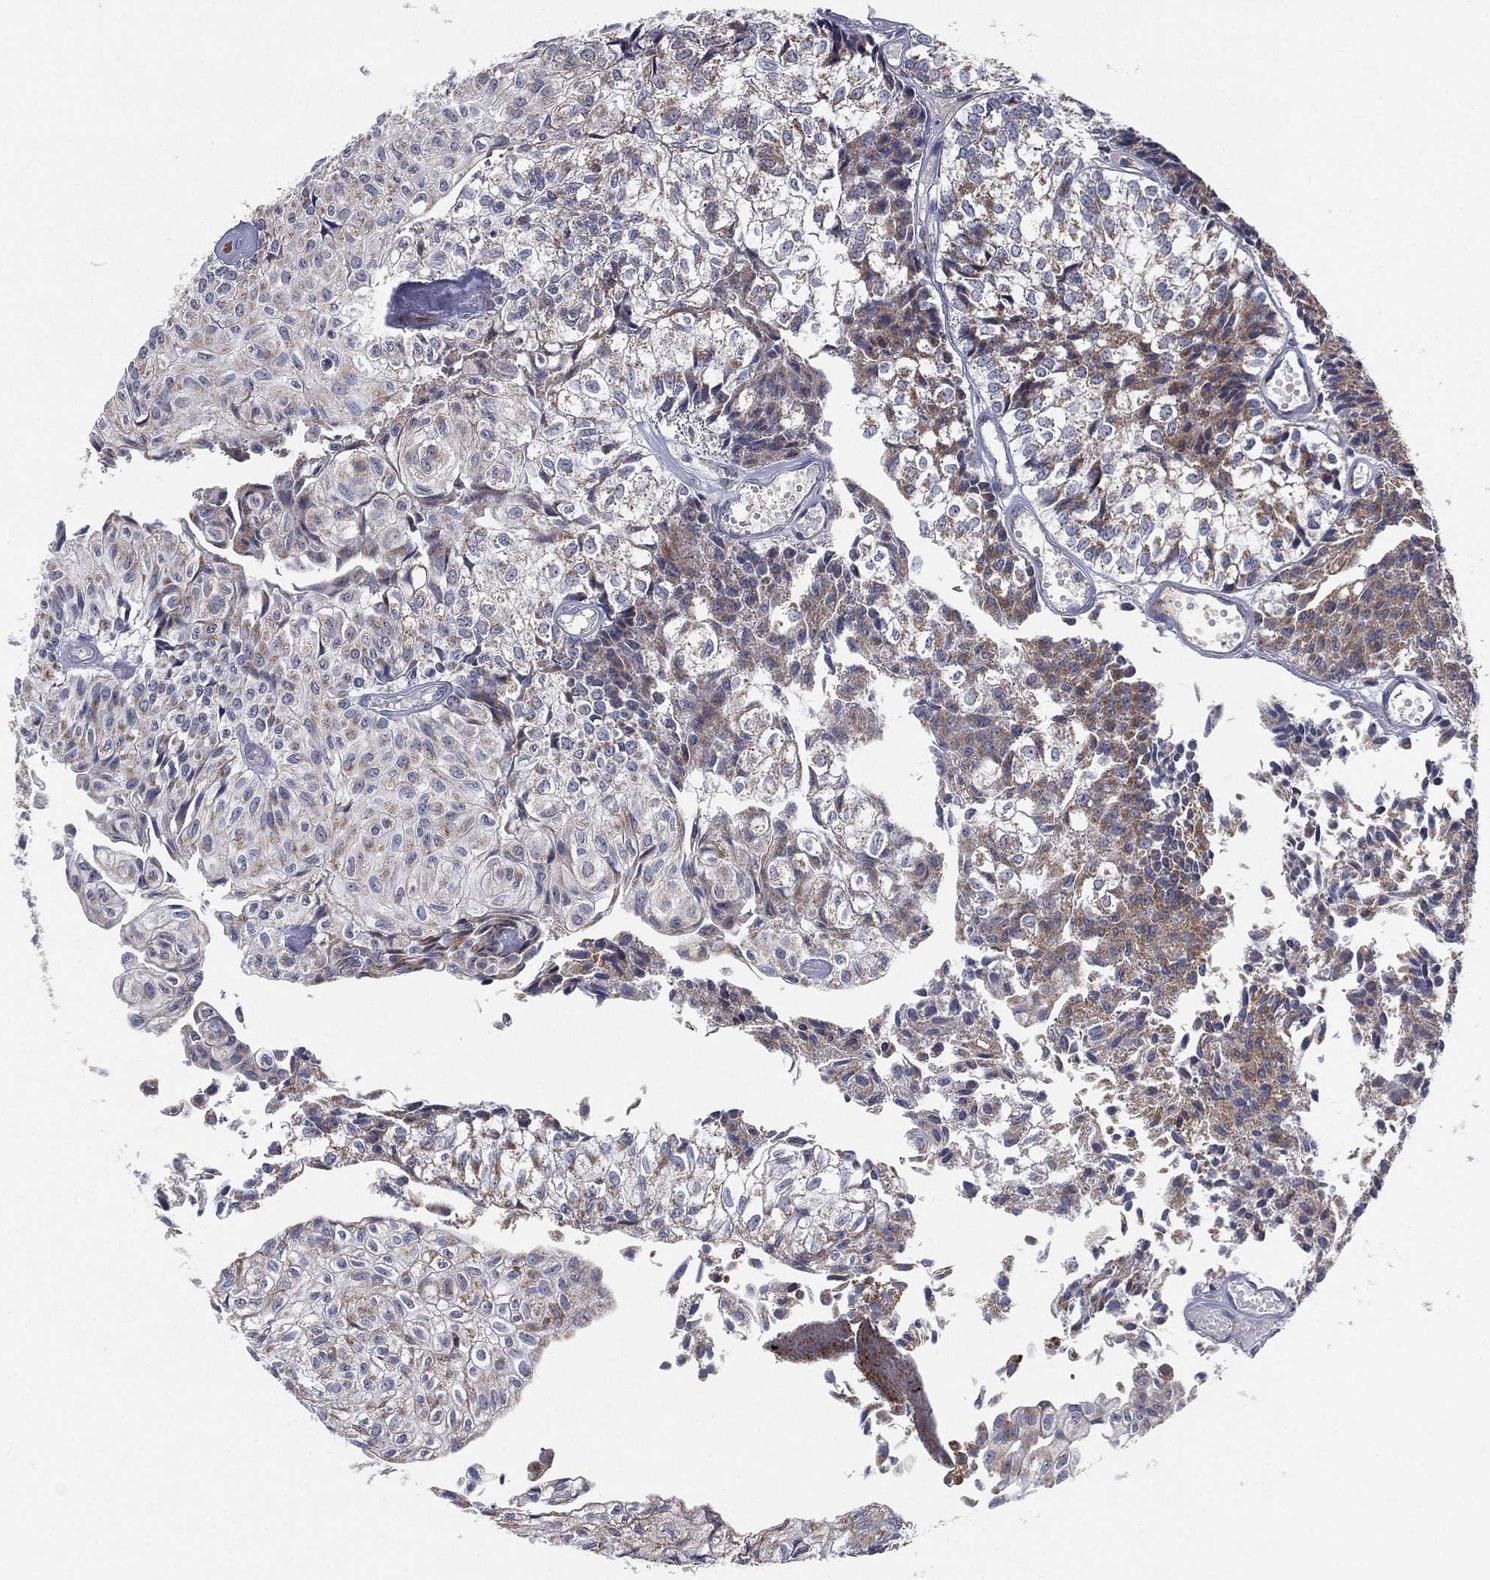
{"staining": {"intensity": "weak", "quantity": "25%-75%", "location": "cytoplasmic/membranous"}, "tissue": "urothelial cancer", "cell_type": "Tumor cells", "image_type": "cancer", "snomed": [{"axis": "morphology", "description": "Urothelial carcinoma, Low grade"}, {"axis": "topography", "description": "Urinary bladder"}], "caption": "Low-grade urothelial carcinoma stained for a protein (brown) shows weak cytoplasmic/membranous positive staining in about 25%-75% of tumor cells.", "gene": "PSMG4", "patient": {"sex": "male", "age": 89}}